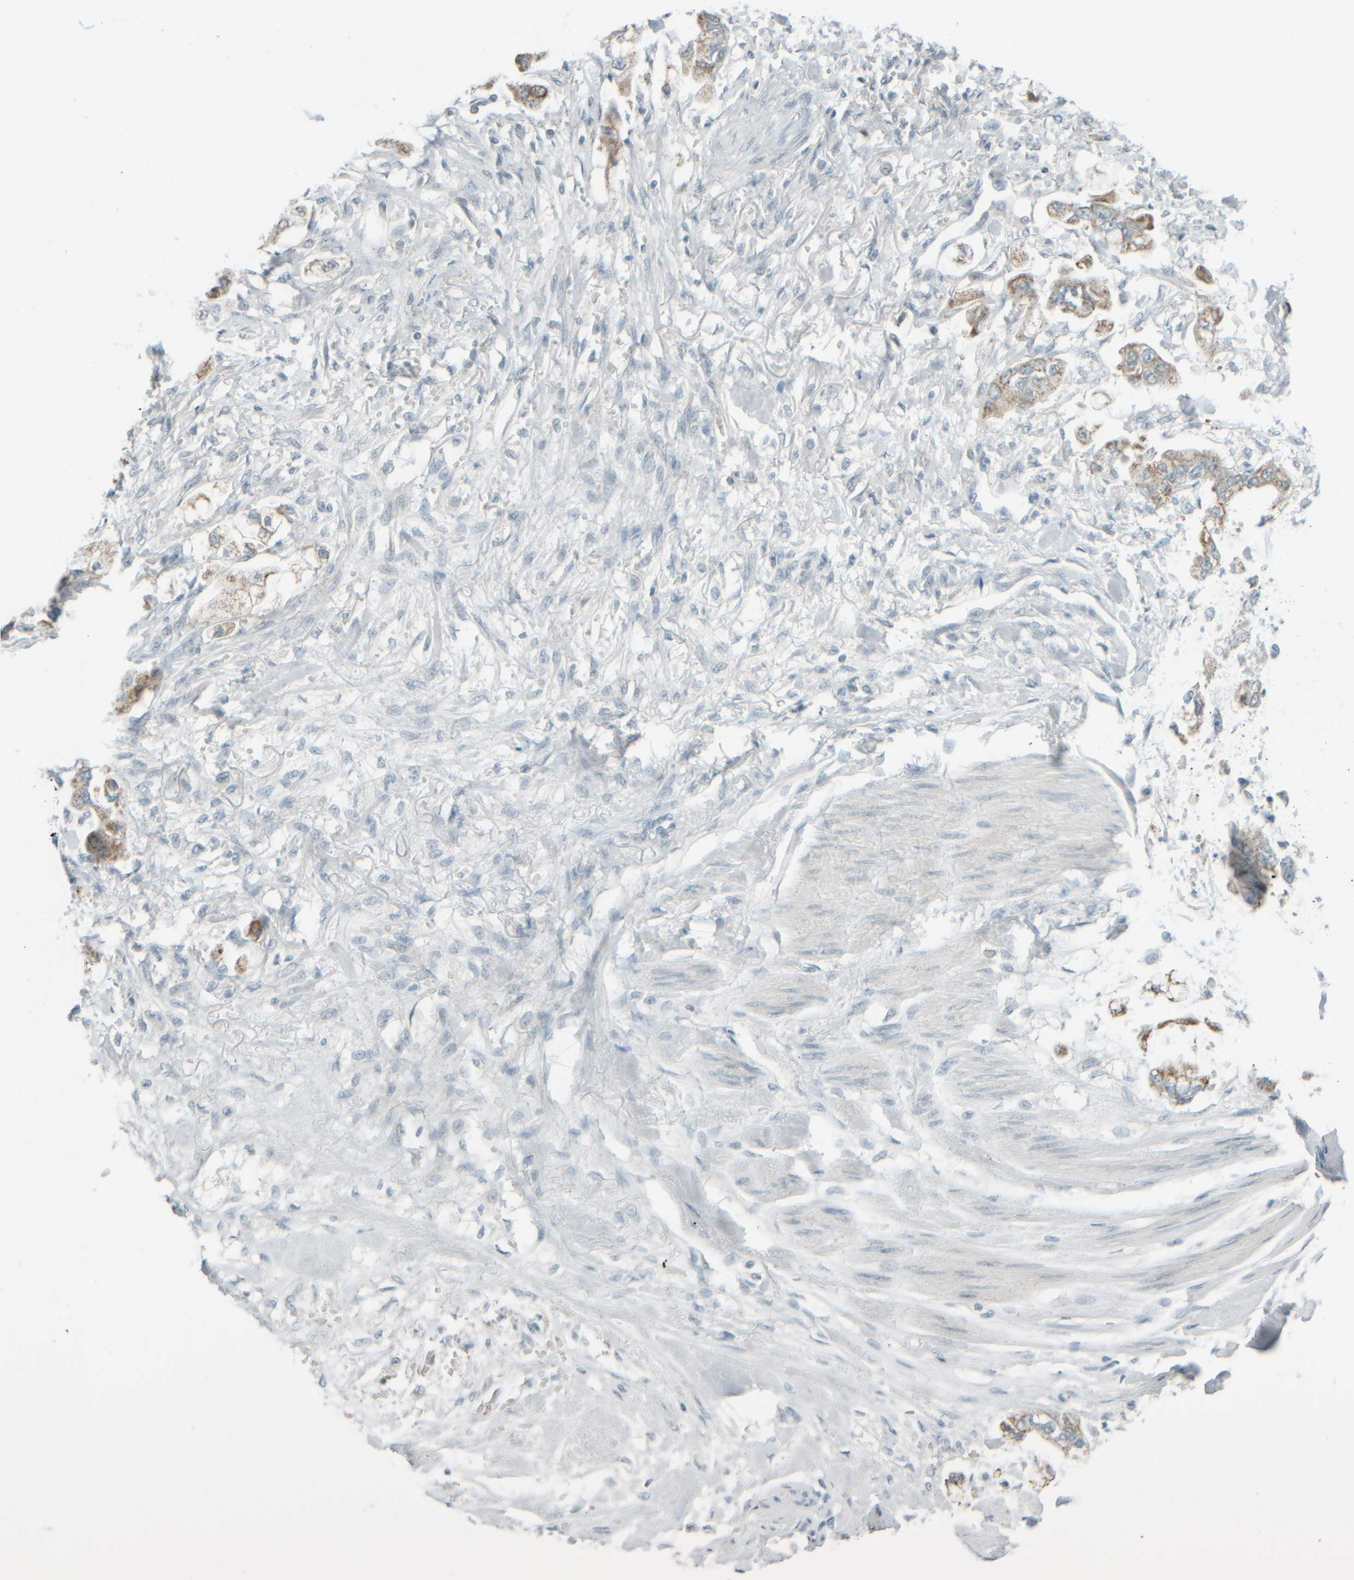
{"staining": {"intensity": "moderate", "quantity": ">75%", "location": "cytoplasmic/membranous"}, "tissue": "stomach cancer", "cell_type": "Tumor cells", "image_type": "cancer", "snomed": [{"axis": "morphology", "description": "Normal tissue, NOS"}, {"axis": "morphology", "description": "Adenocarcinoma, NOS"}, {"axis": "topography", "description": "Stomach"}], "caption": "Stomach cancer (adenocarcinoma) stained with a brown dye reveals moderate cytoplasmic/membranous positive expression in approximately >75% of tumor cells.", "gene": "PTGES3L-AARSD1", "patient": {"sex": "male", "age": 62}}